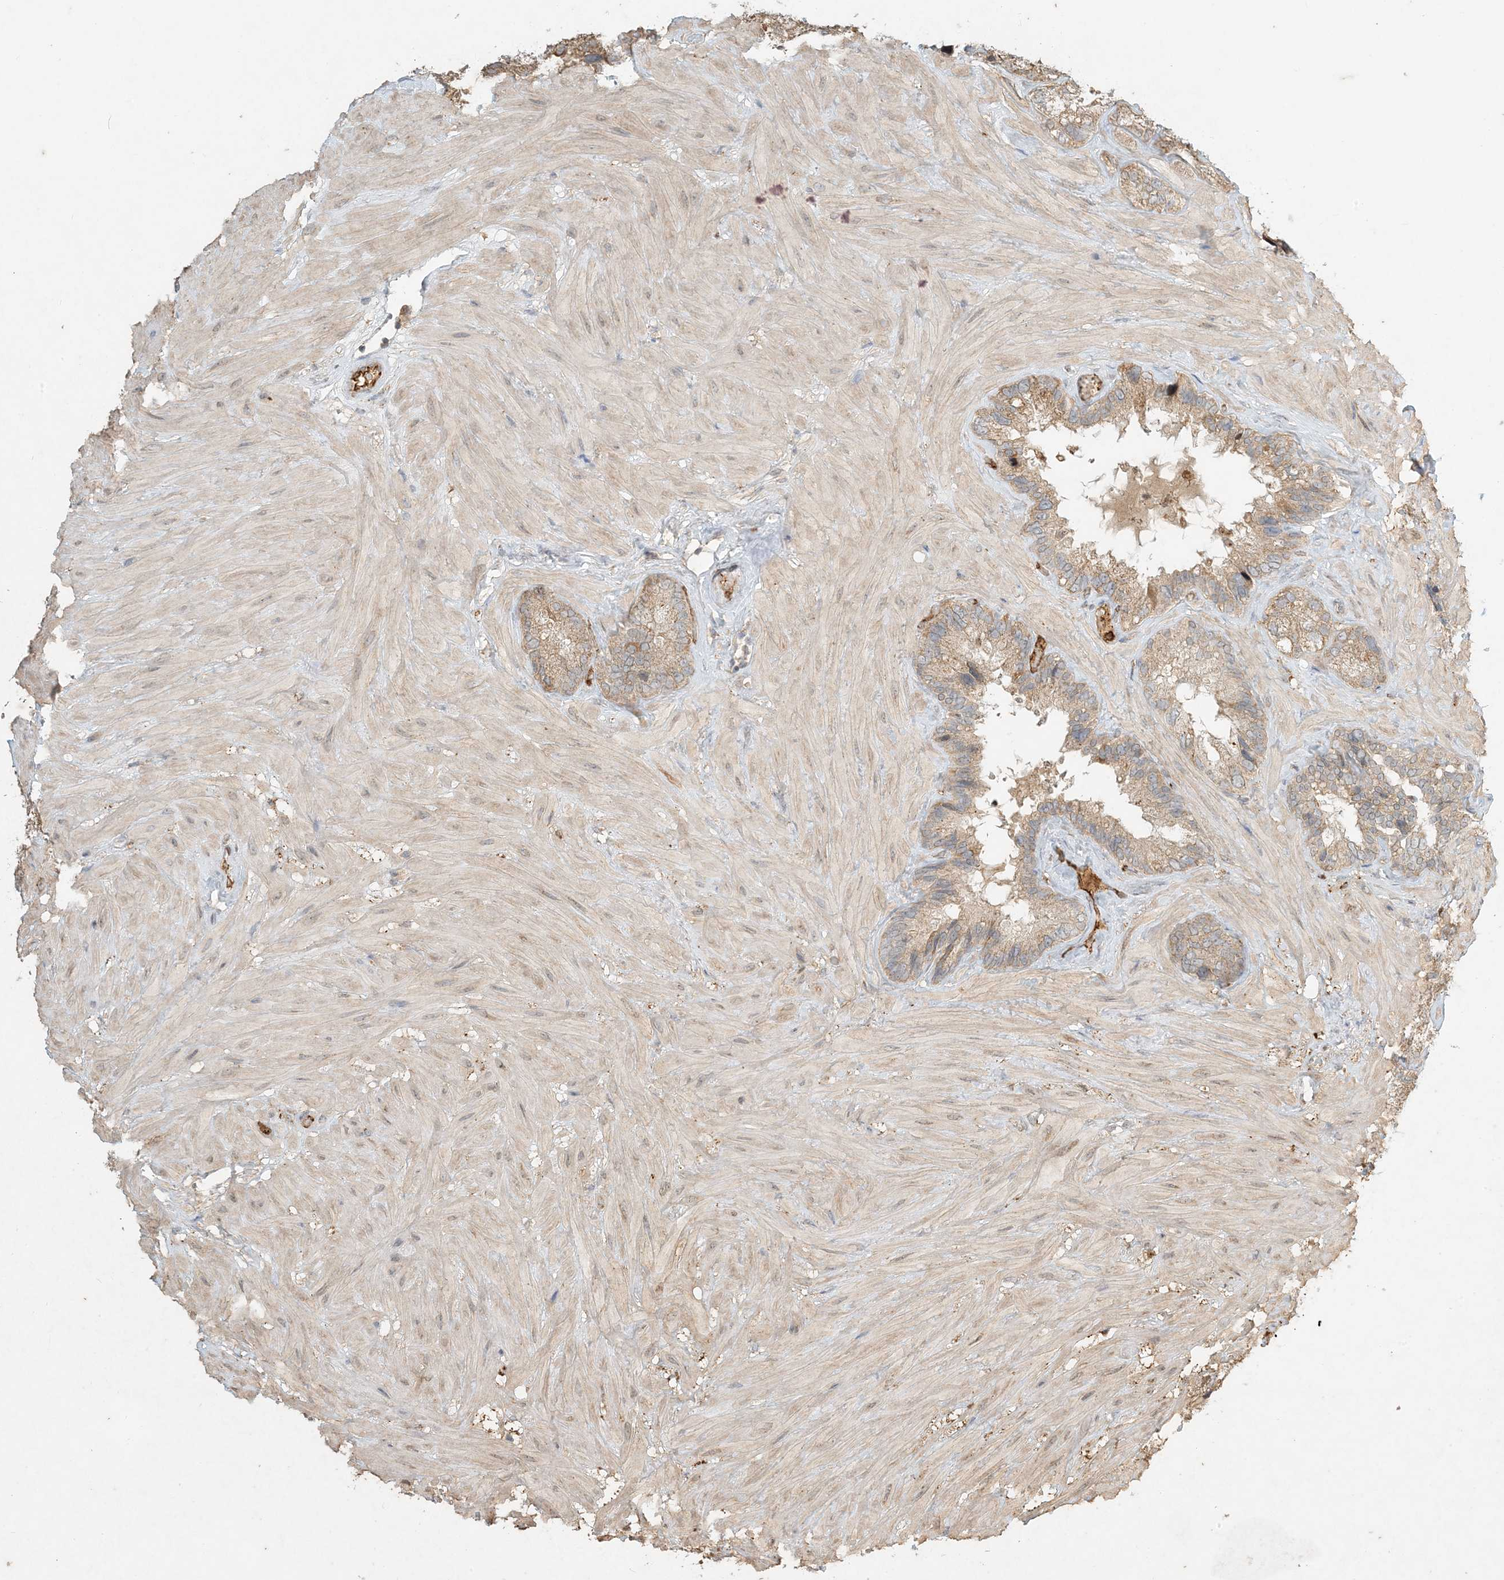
{"staining": {"intensity": "strong", "quantity": ">75%", "location": "cytoplasmic/membranous"}, "tissue": "seminal vesicle", "cell_type": "Glandular cells", "image_type": "normal", "snomed": [{"axis": "morphology", "description": "Normal tissue, NOS"}, {"axis": "topography", "description": "Prostate"}, {"axis": "topography", "description": "Seminal veicle"}], "caption": "Human seminal vesicle stained with a brown dye displays strong cytoplasmic/membranous positive expression in approximately >75% of glandular cells.", "gene": "MCOLN1", "patient": {"sex": "male", "age": 68}}